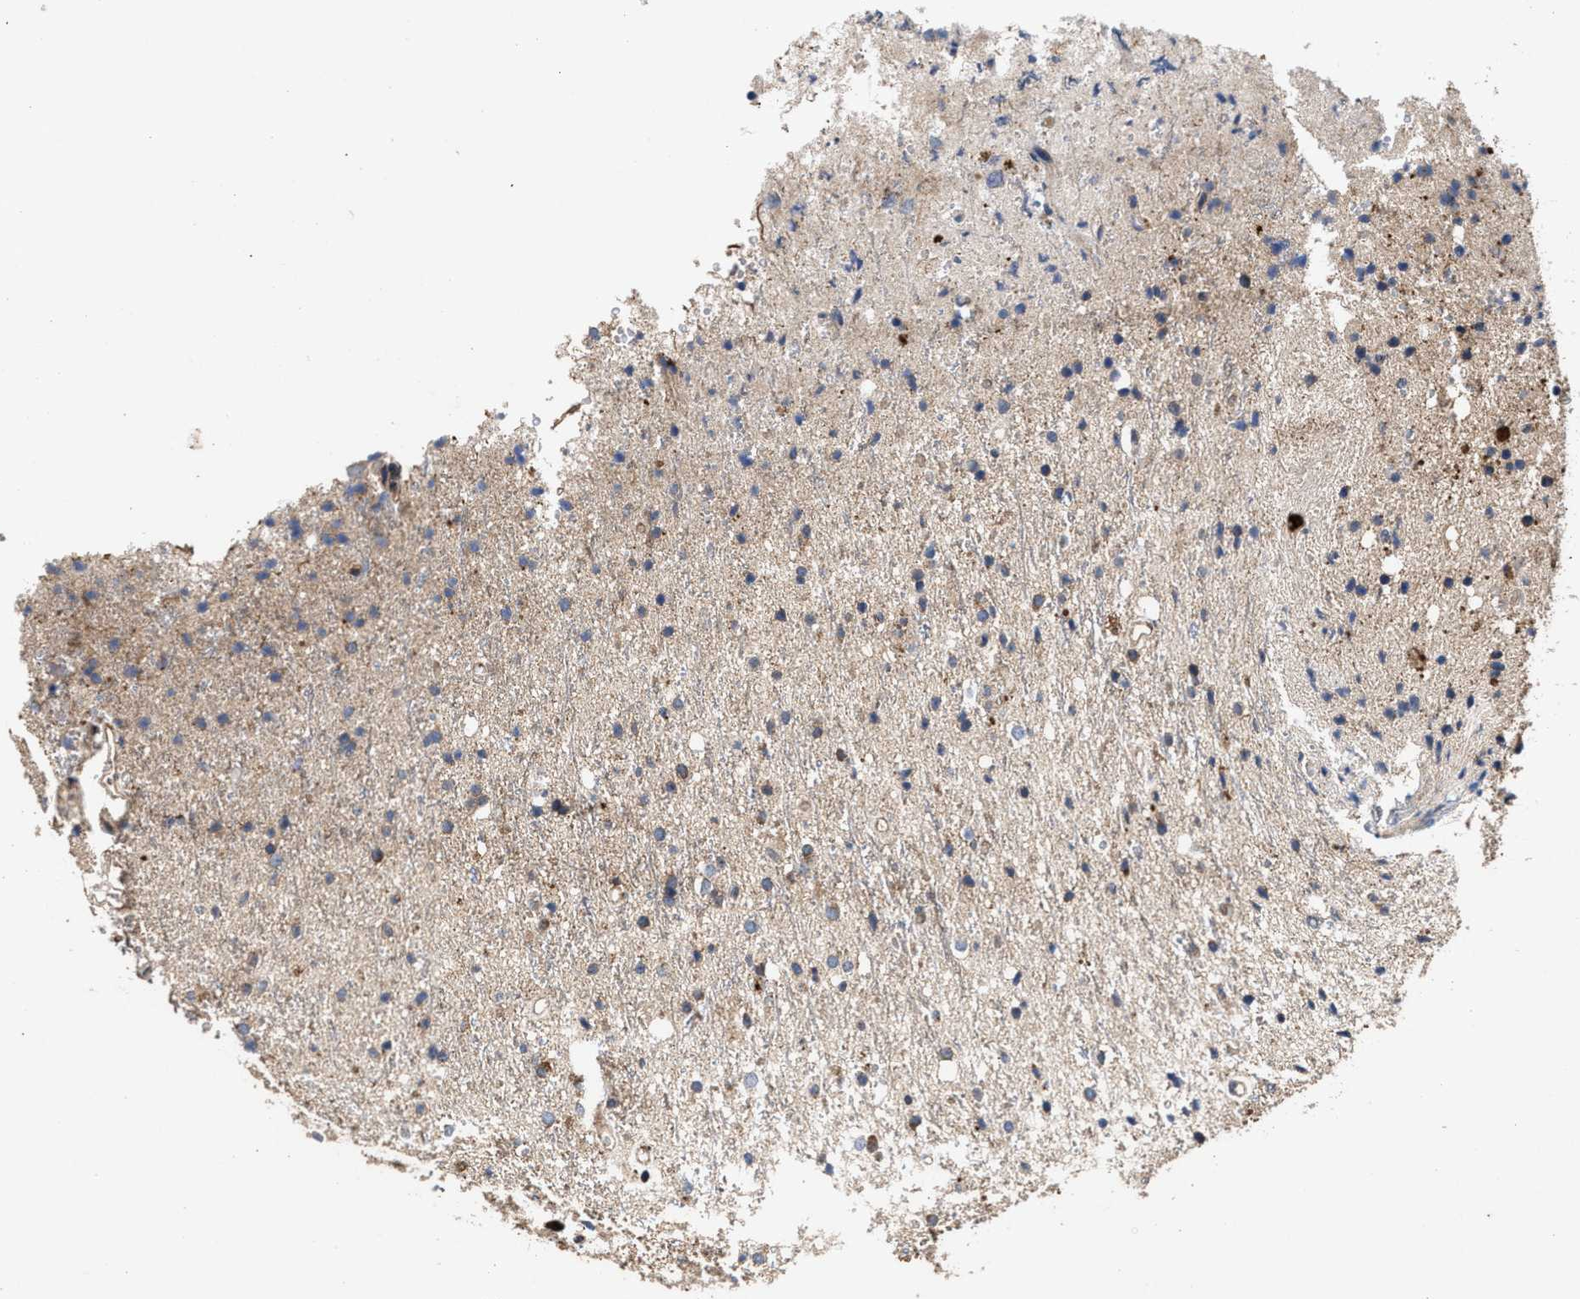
{"staining": {"intensity": "weak", "quantity": "<25%", "location": "cytoplasmic/membranous"}, "tissue": "glioma", "cell_type": "Tumor cells", "image_type": "cancer", "snomed": [{"axis": "morphology", "description": "Glioma, malignant, High grade"}, {"axis": "topography", "description": "Brain"}], "caption": "Glioma was stained to show a protein in brown. There is no significant expression in tumor cells.", "gene": "NFKB2", "patient": {"sex": "male", "age": 47}}